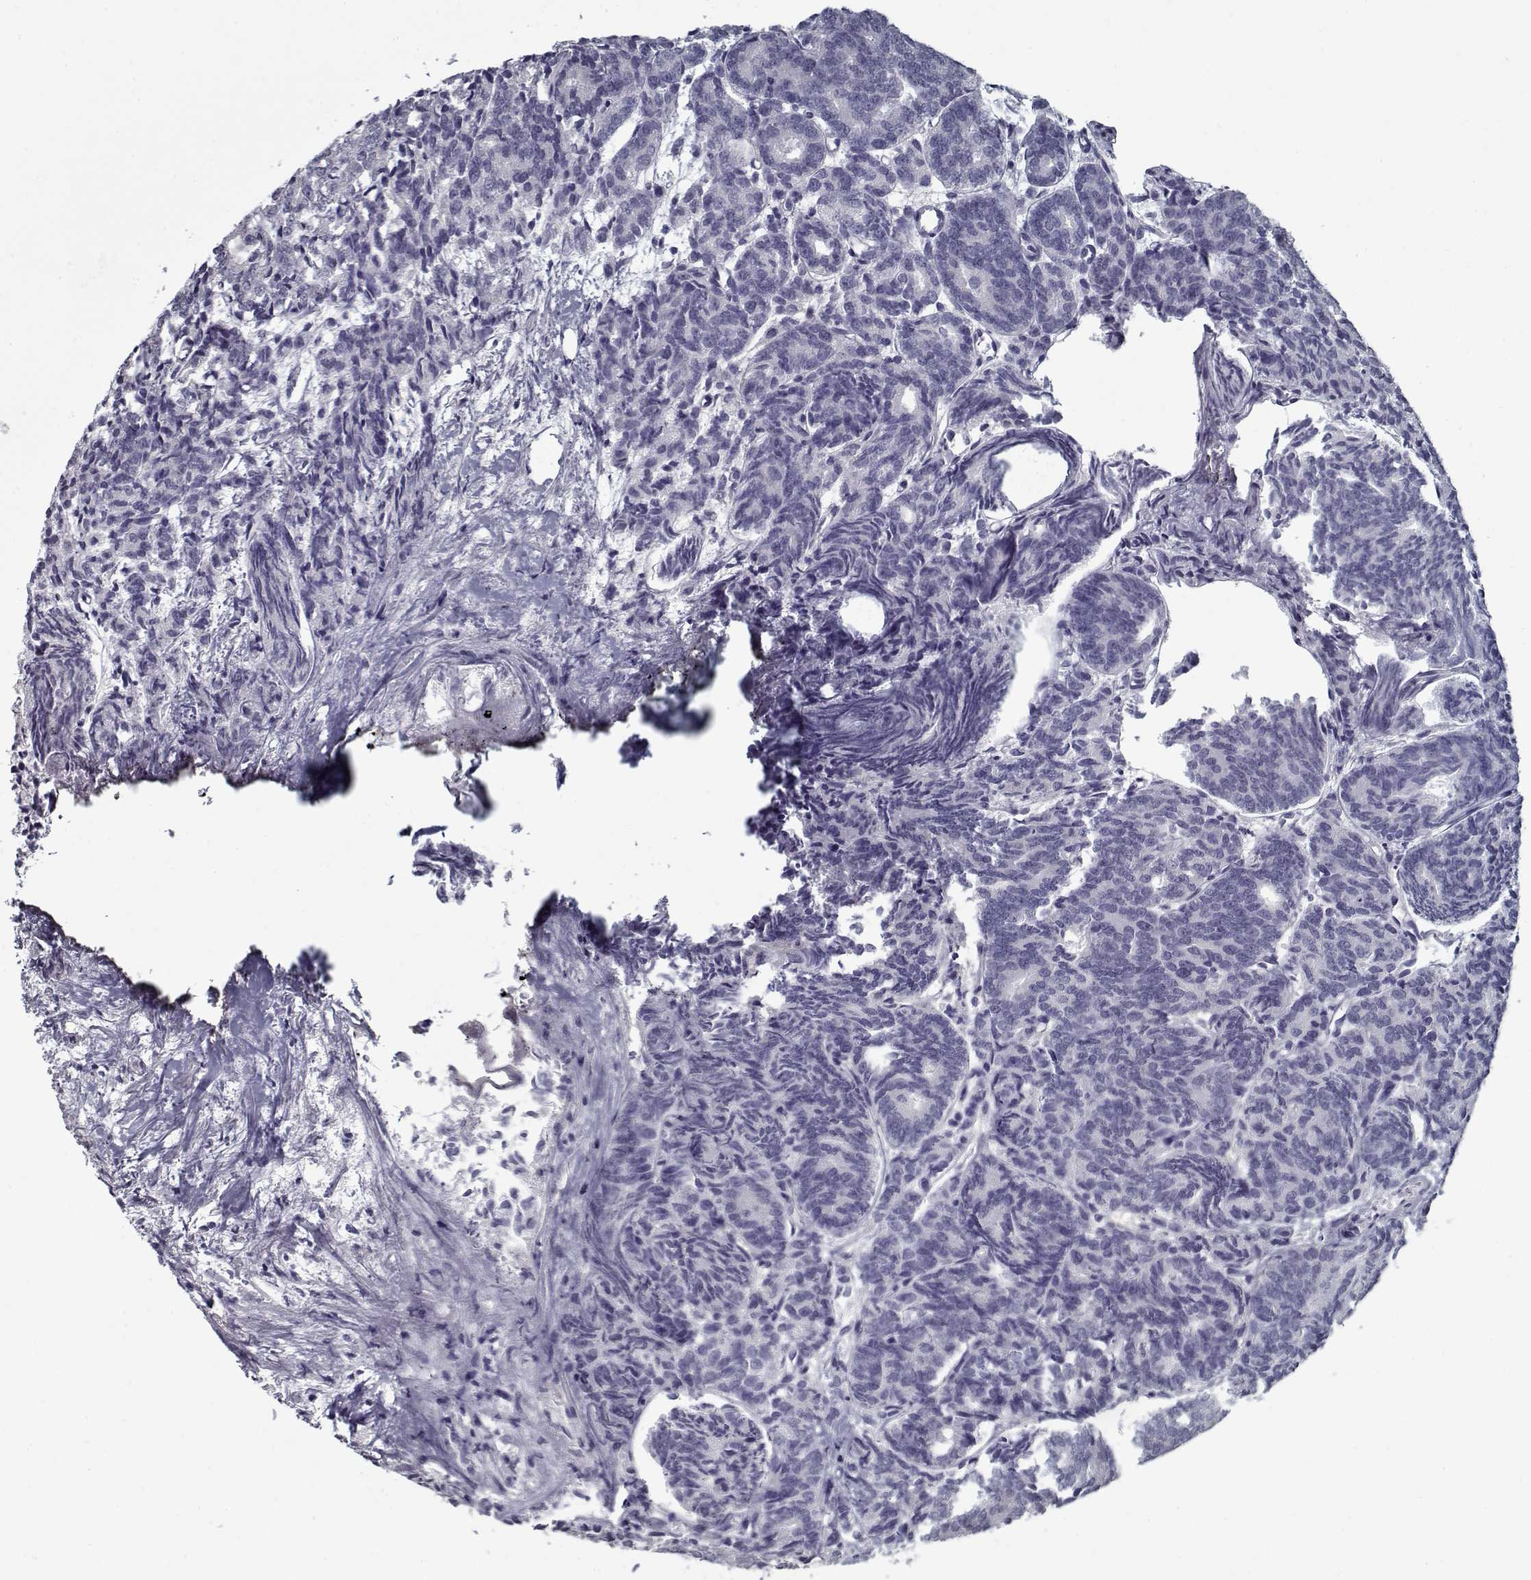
{"staining": {"intensity": "negative", "quantity": "none", "location": "none"}, "tissue": "prostate cancer", "cell_type": "Tumor cells", "image_type": "cancer", "snomed": [{"axis": "morphology", "description": "Adenocarcinoma, High grade"}, {"axis": "topography", "description": "Prostate"}], "caption": "The histopathology image reveals no significant expression in tumor cells of prostate cancer (high-grade adenocarcinoma).", "gene": "SEC16B", "patient": {"sex": "male", "age": 53}}